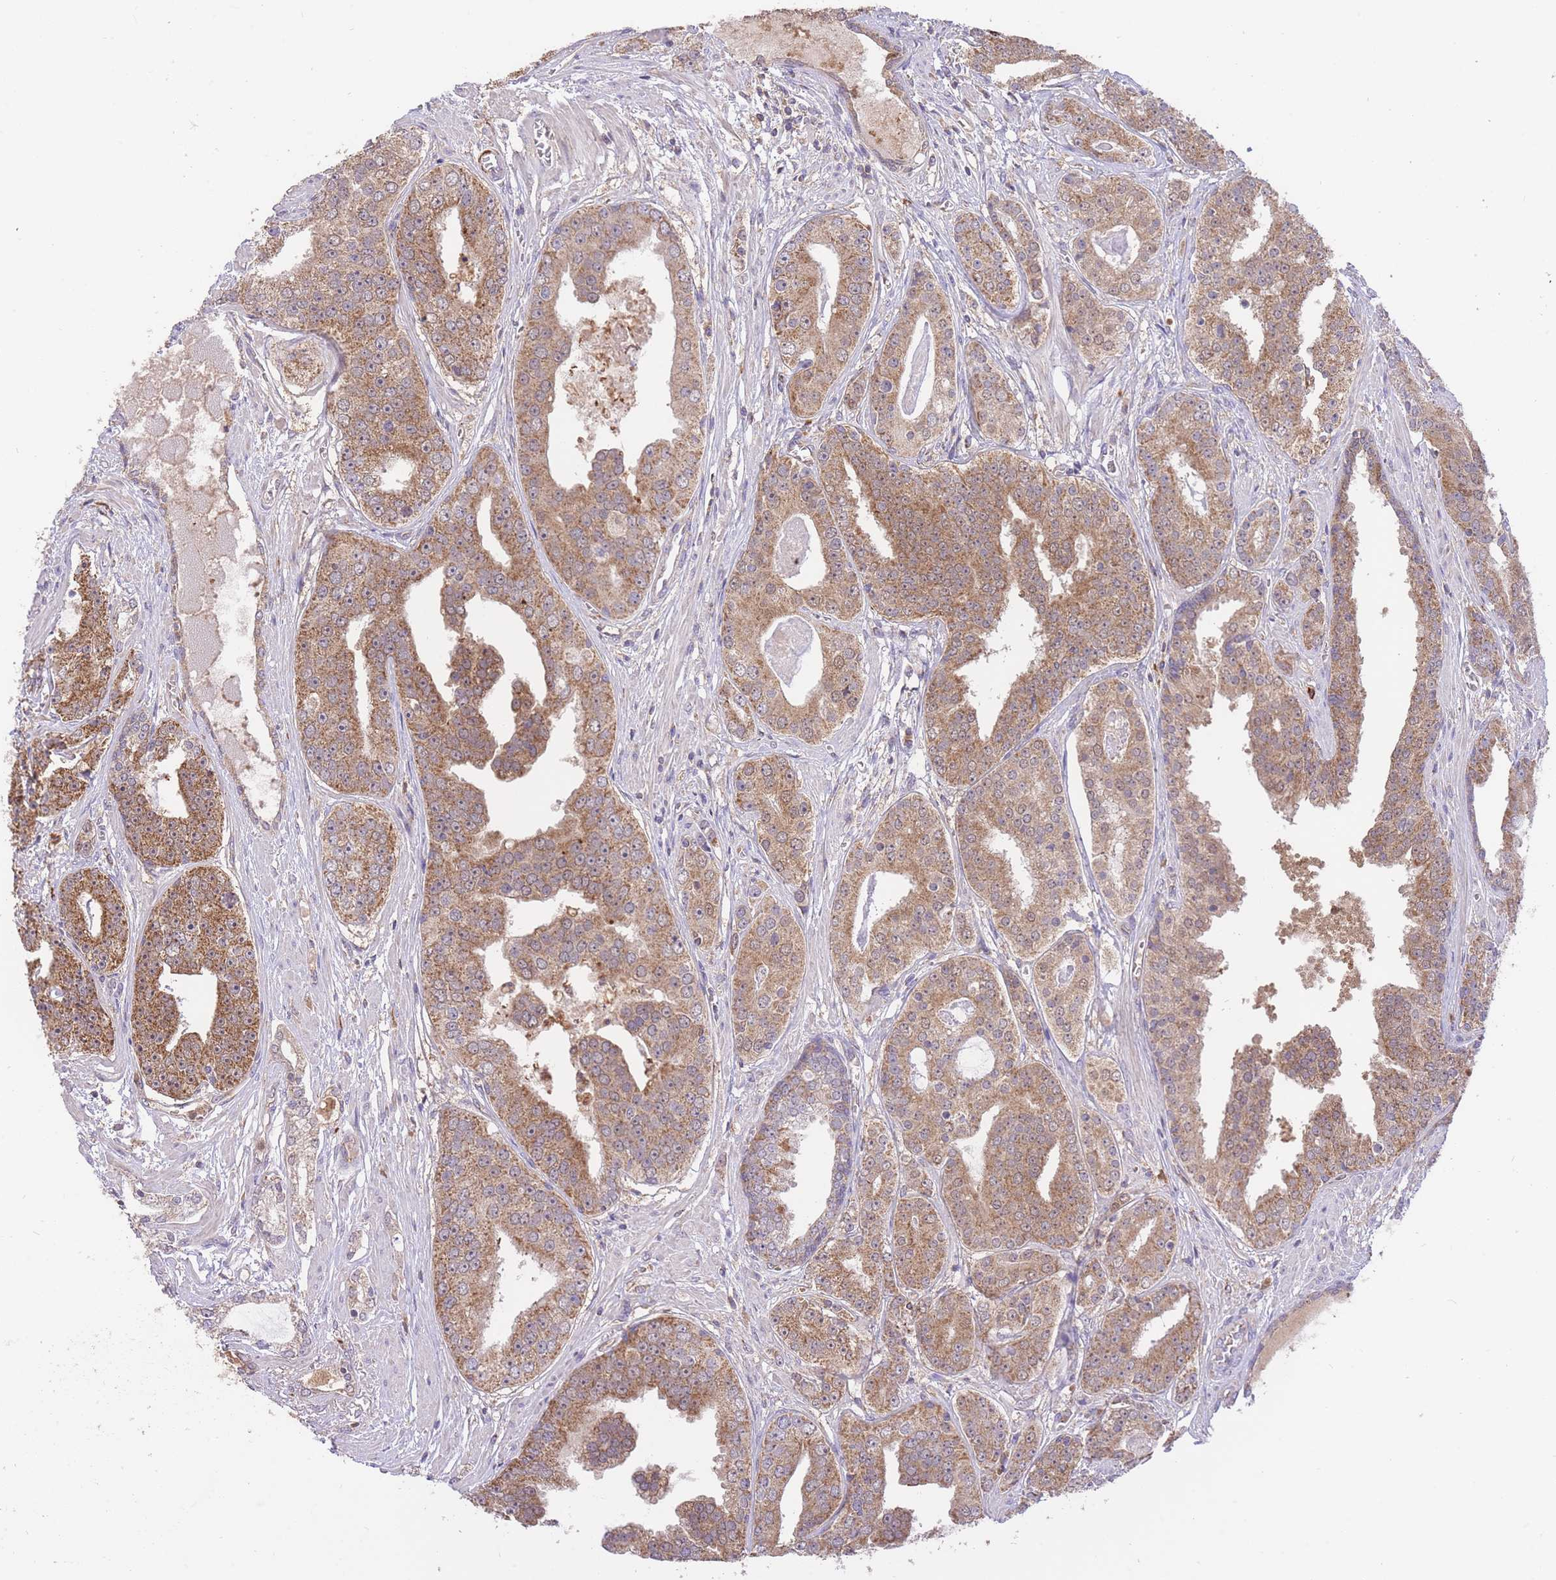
{"staining": {"intensity": "moderate", "quantity": ">75%", "location": "cytoplasmic/membranous"}, "tissue": "prostate cancer", "cell_type": "Tumor cells", "image_type": "cancer", "snomed": [{"axis": "morphology", "description": "Adenocarcinoma, High grade"}, {"axis": "topography", "description": "Prostate"}], "caption": "The micrograph exhibits a brown stain indicating the presence of a protein in the cytoplasmic/membranous of tumor cells in adenocarcinoma (high-grade) (prostate).", "gene": "PREP", "patient": {"sex": "male", "age": 71}}